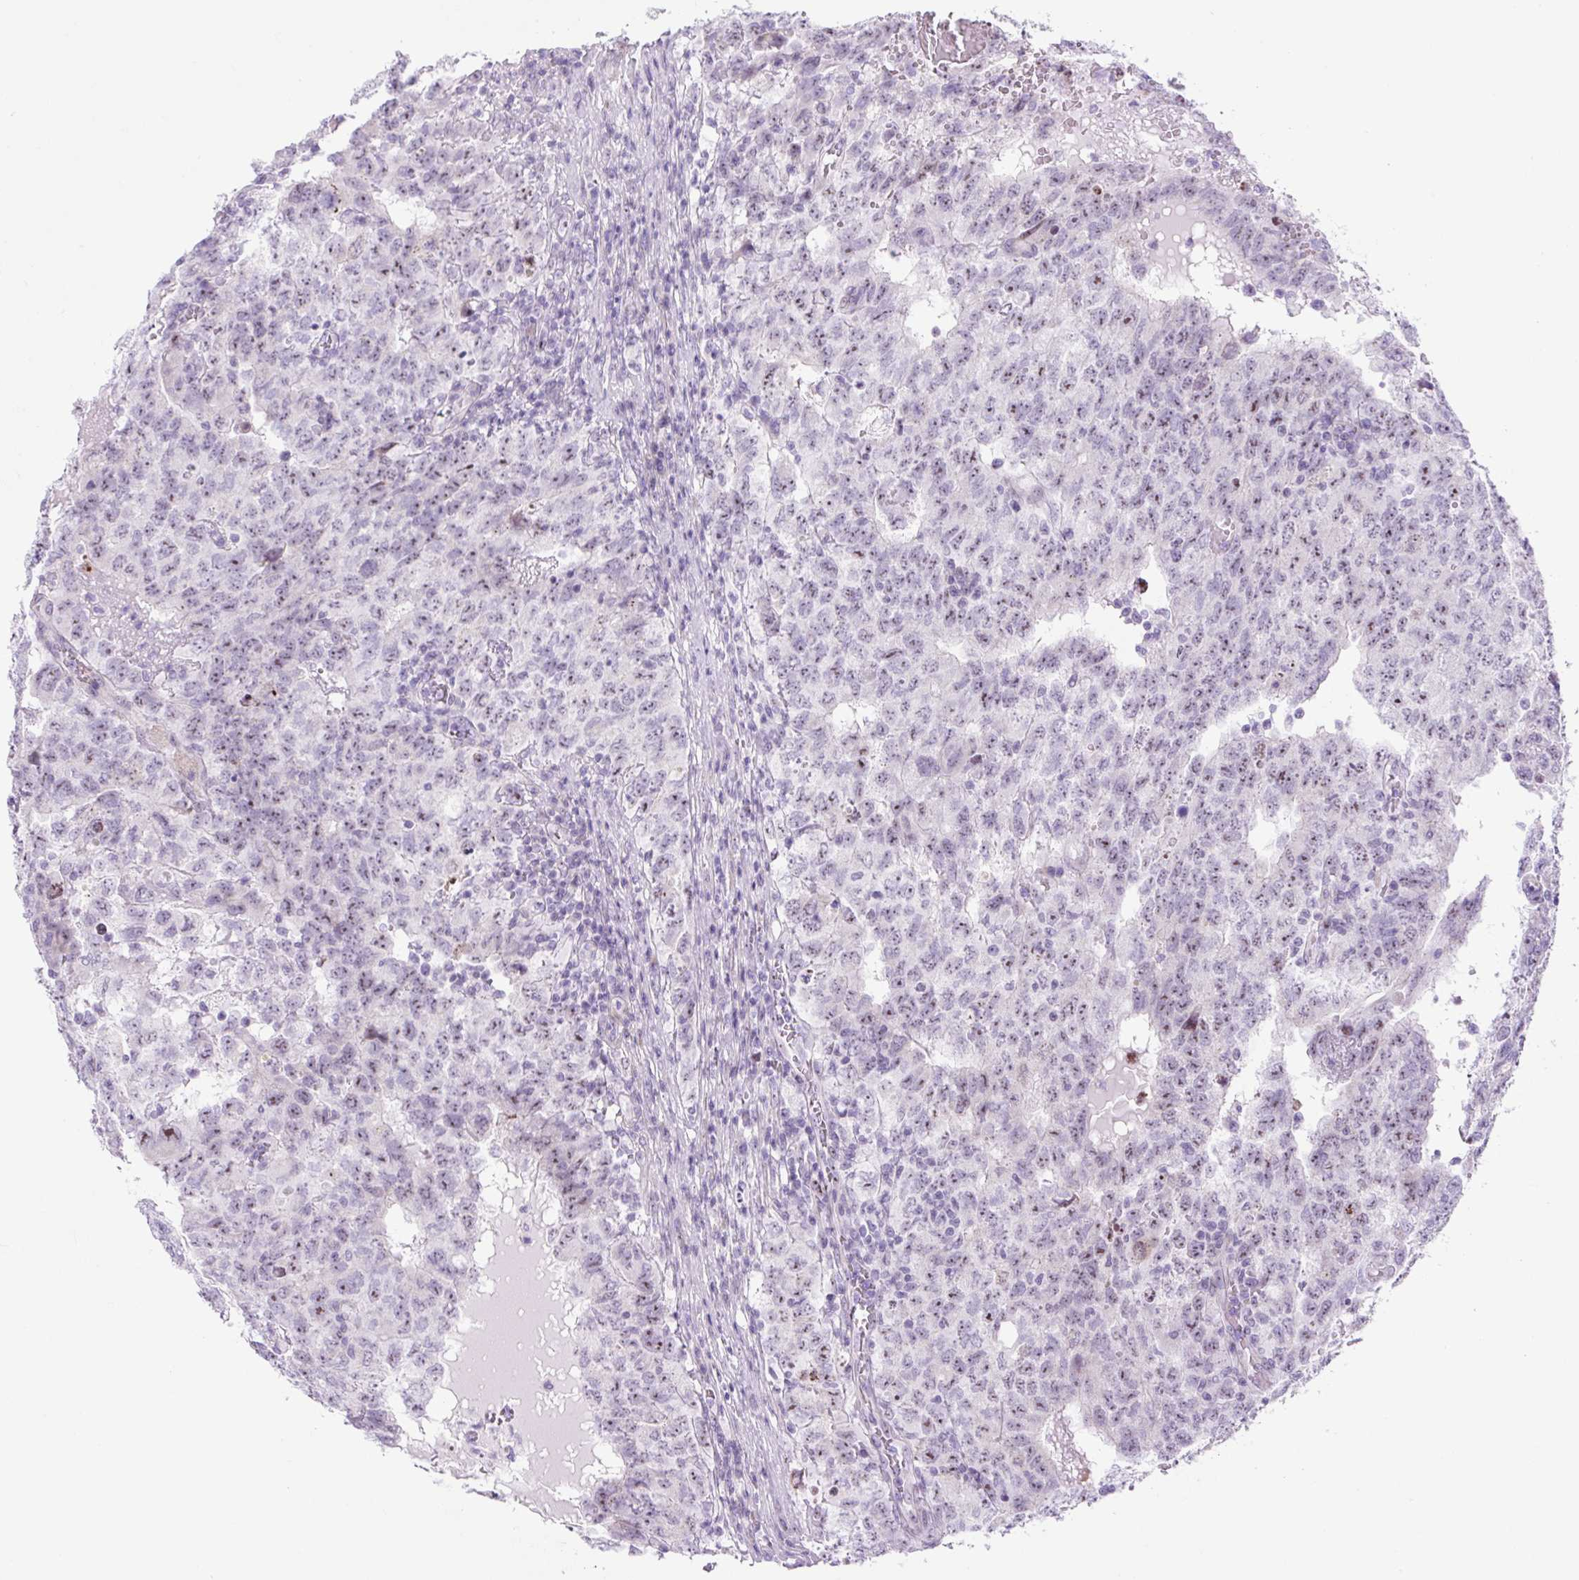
{"staining": {"intensity": "moderate", "quantity": "<25%", "location": "nuclear"}, "tissue": "testis cancer", "cell_type": "Tumor cells", "image_type": "cancer", "snomed": [{"axis": "morphology", "description": "Carcinoma, Embryonal, NOS"}, {"axis": "topography", "description": "Testis"}], "caption": "Testis embryonal carcinoma stained with a brown dye demonstrates moderate nuclear positive positivity in approximately <25% of tumor cells.", "gene": "RRS1", "patient": {"sex": "male", "age": 34}}